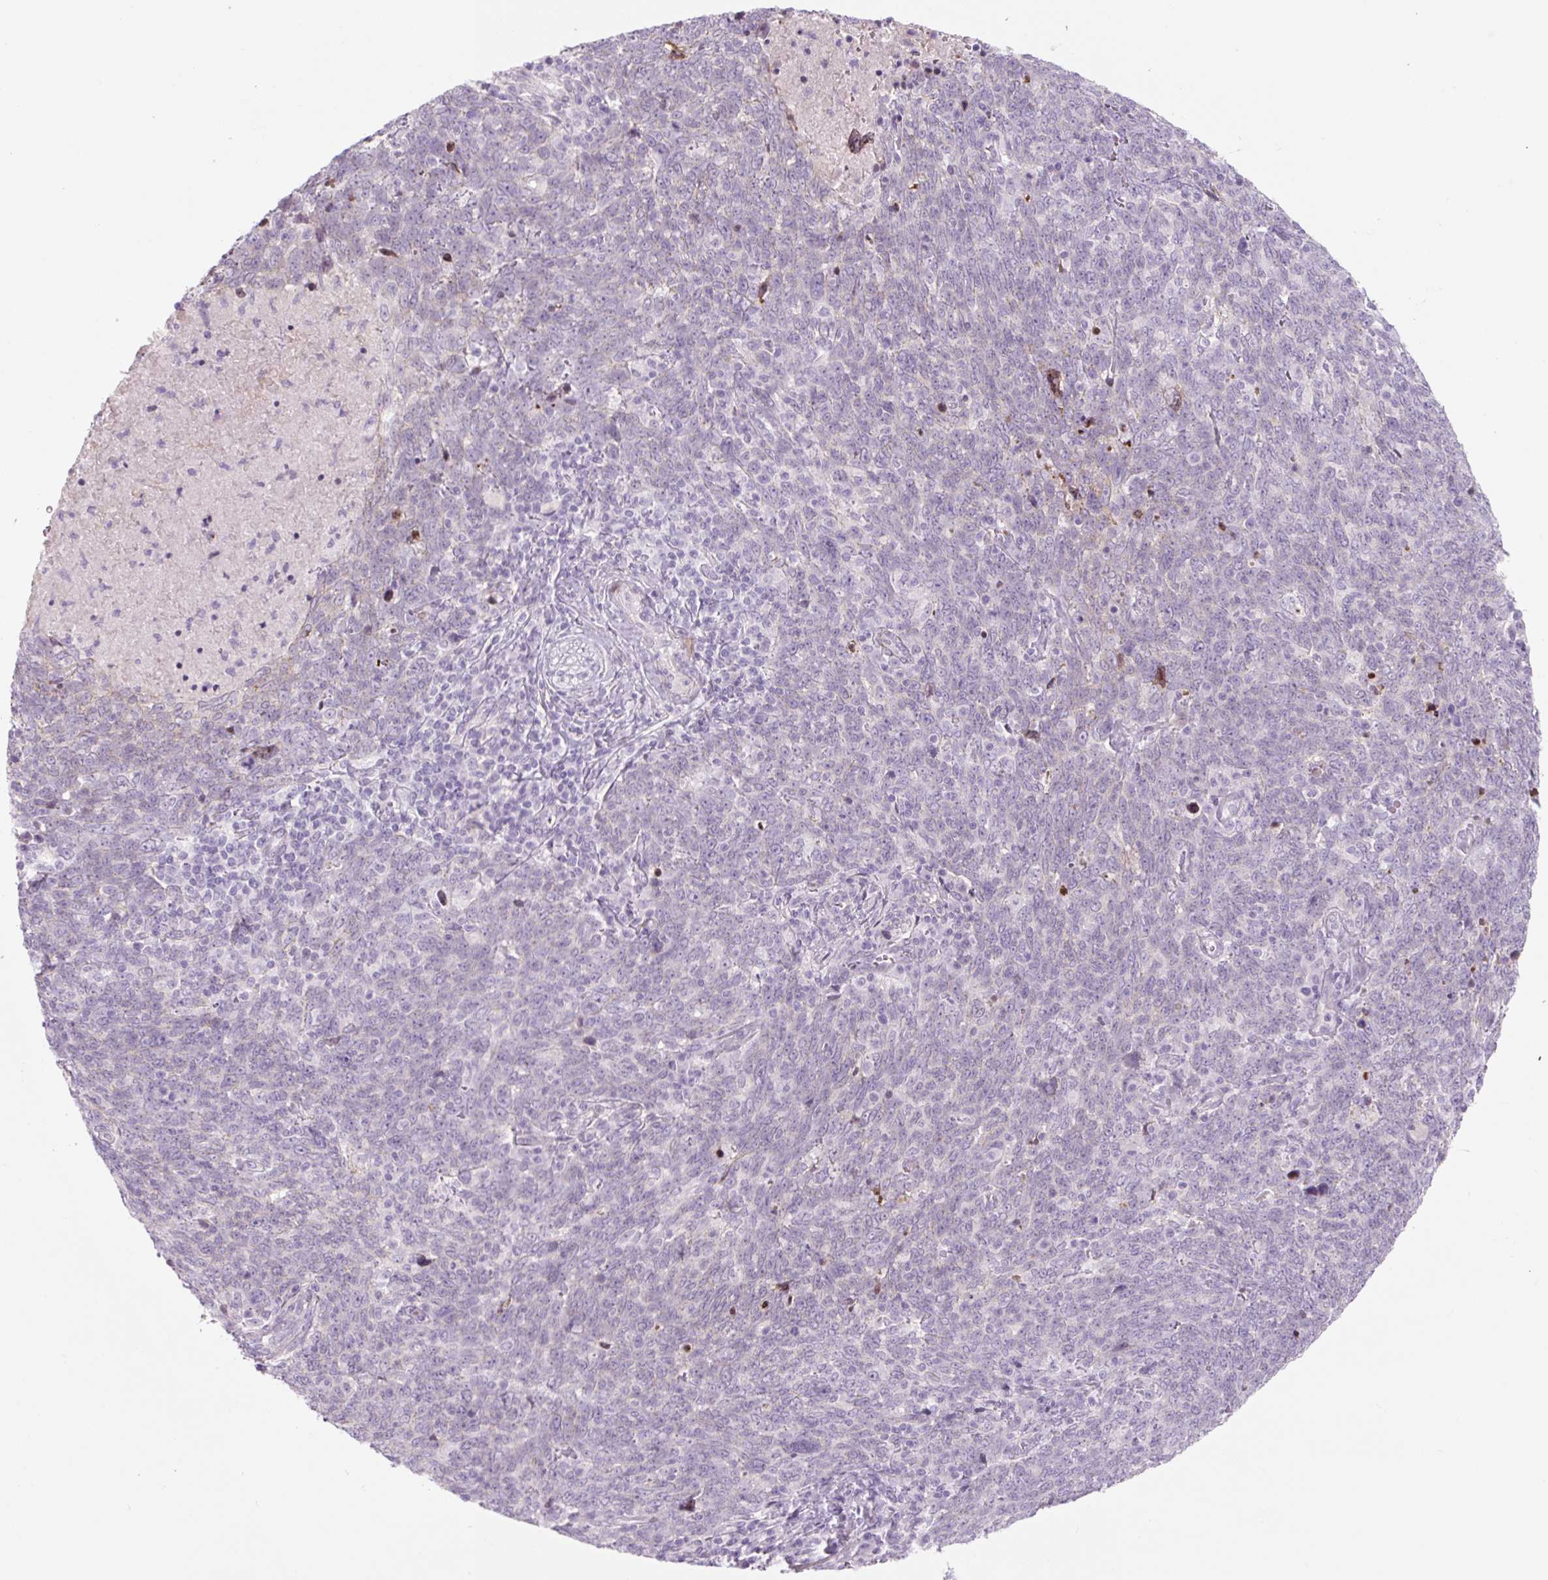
{"staining": {"intensity": "negative", "quantity": "none", "location": "none"}, "tissue": "lung cancer", "cell_type": "Tumor cells", "image_type": "cancer", "snomed": [{"axis": "morphology", "description": "Squamous cell carcinoma, NOS"}, {"axis": "topography", "description": "Lung"}], "caption": "Lung cancer was stained to show a protein in brown. There is no significant expression in tumor cells. The staining was performed using DAB (3,3'-diaminobenzidine) to visualize the protein expression in brown, while the nuclei were stained in blue with hematoxylin (Magnification: 20x).", "gene": "PRM1", "patient": {"sex": "female", "age": 72}}